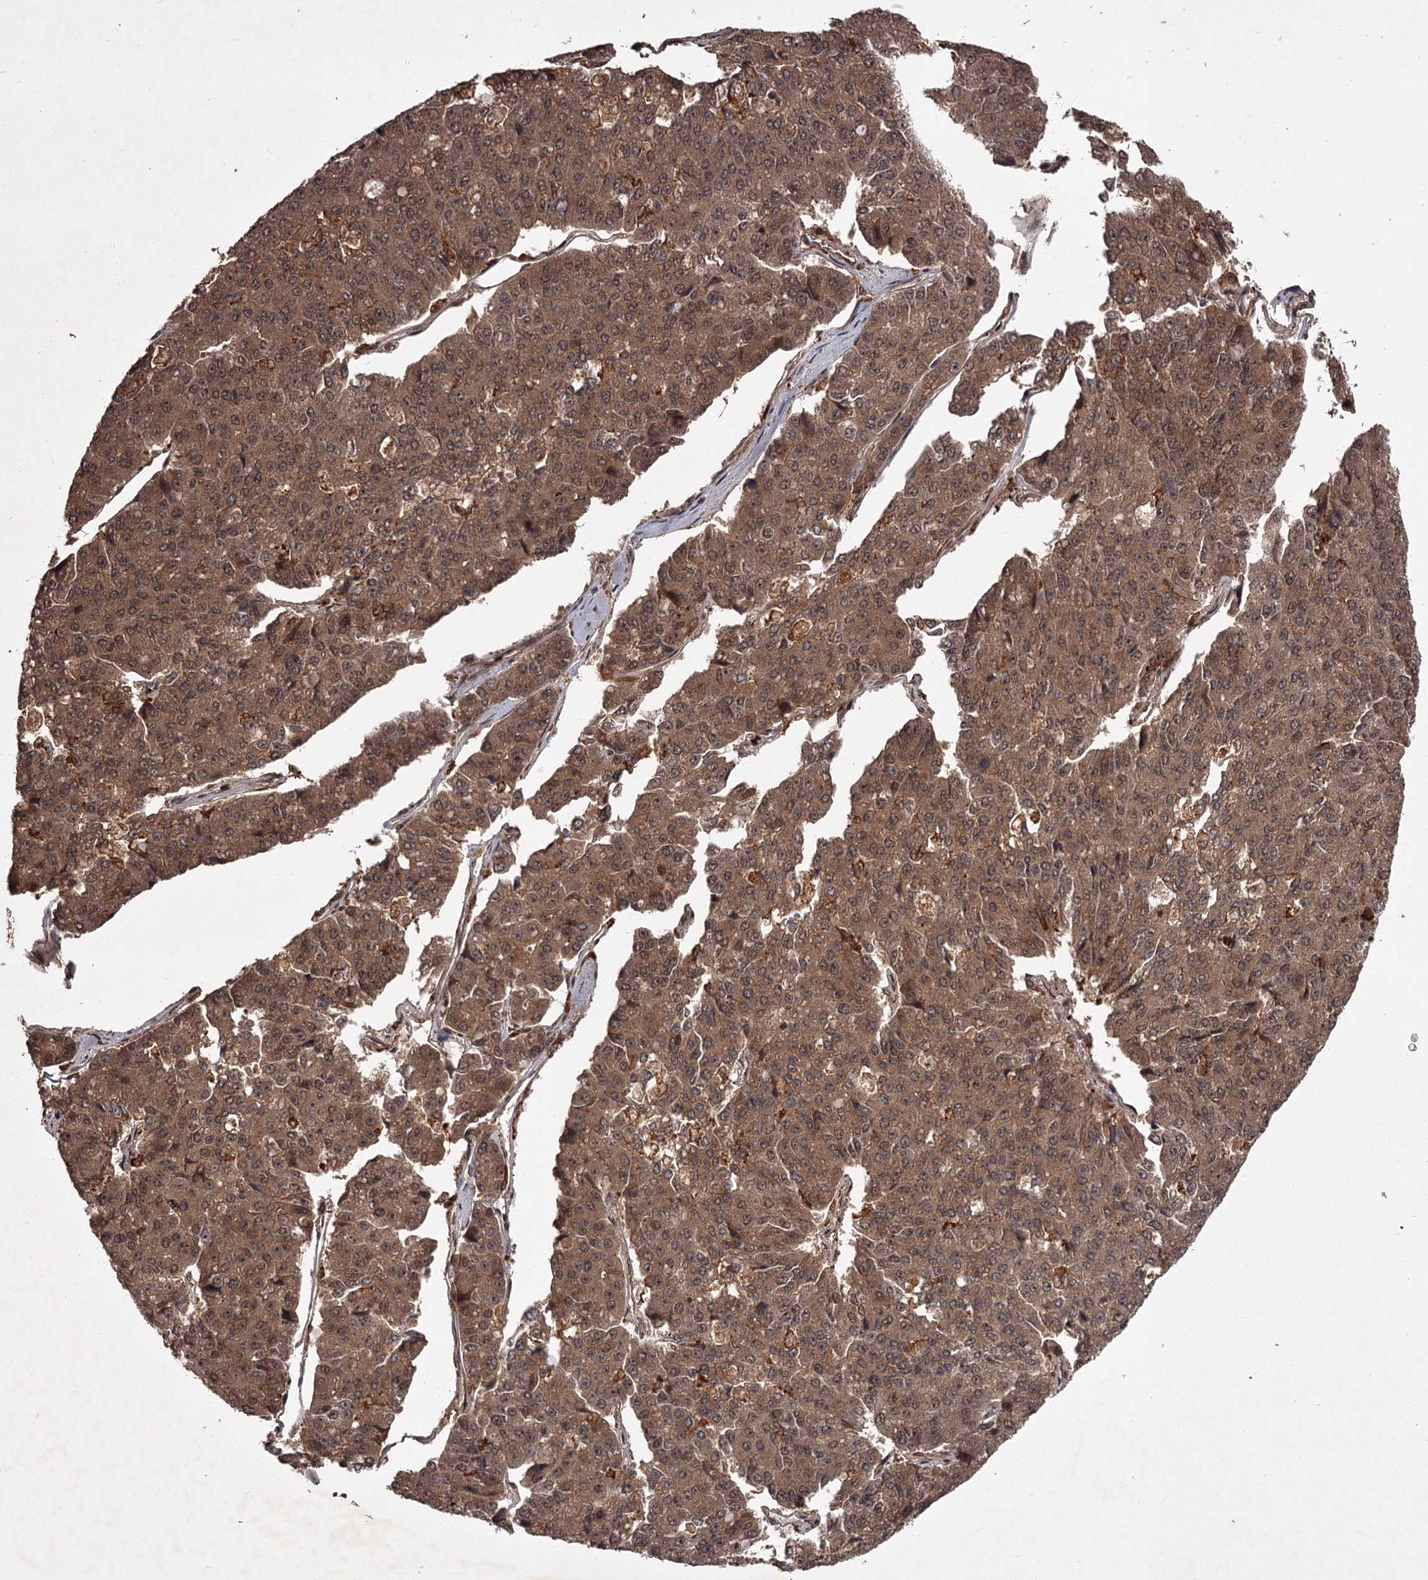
{"staining": {"intensity": "moderate", "quantity": ">75%", "location": "cytoplasmic/membranous"}, "tissue": "pancreatic cancer", "cell_type": "Tumor cells", "image_type": "cancer", "snomed": [{"axis": "morphology", "description": "Adenocarcinoma, NOS"}, {"axis": "topography", "description": "Pancreas"}], "caption": "A photomicrograph showing moderate cytoplasmic/membranous expression in about >75% of tumor cells in pancreatic cancer (adenocarcinoma), as visualized by brown immunohistochemical staining.", "gene": "TBC1D23", "patient": {"sex": "male", "age": 50}}